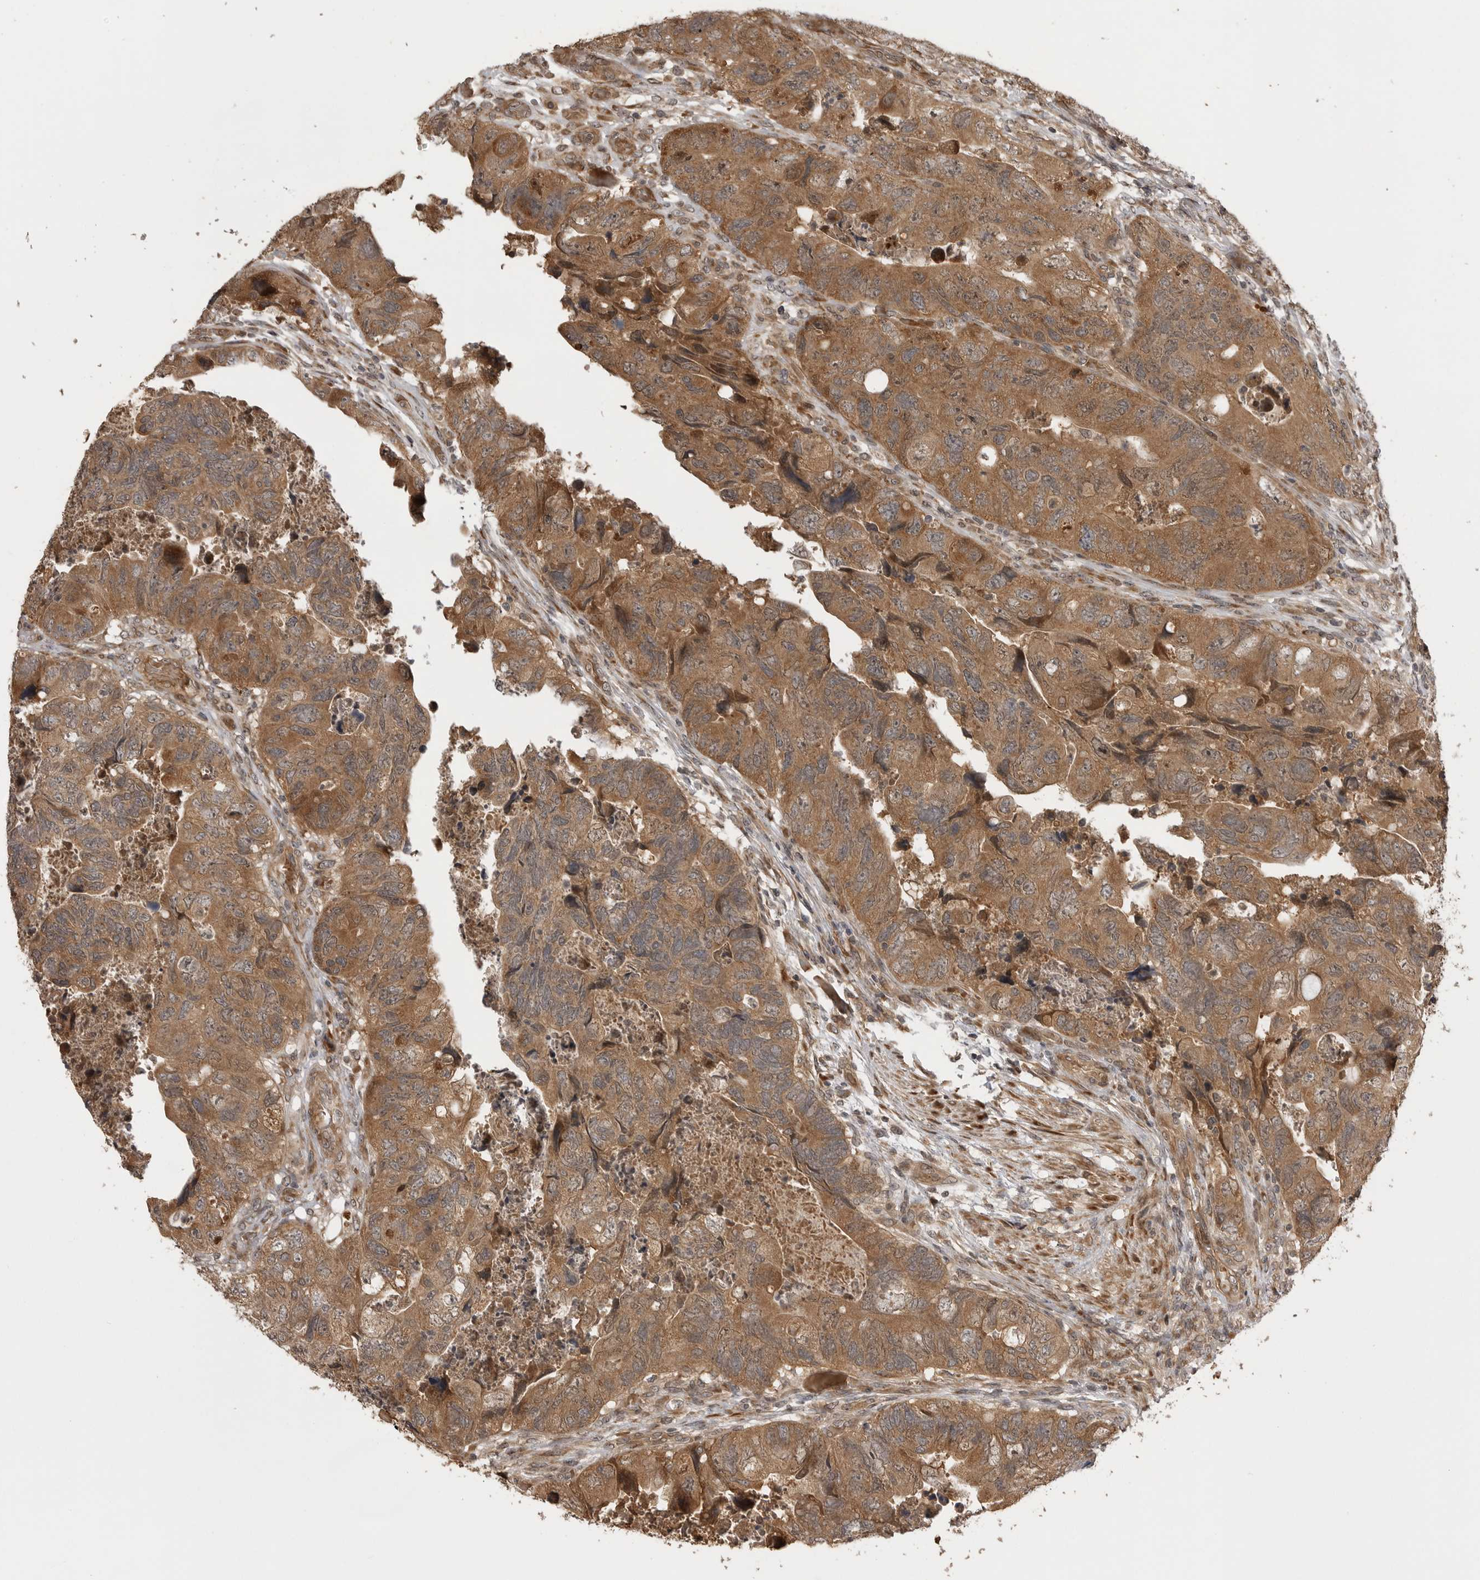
{"staining": {"intensity": "moderate", "quantity": ">75%", "location": "cytoplasmic/membranous"}, "tissue": "colorectal cancer", "cell_type": "Tumor cells", "image_type": "cancer", "snomed": [{"axis": "morphology", "description": "Adenocarcinoma, NOS"}, {"axis": "topography", "description": "Rectum"}], "caption": "Moderate cytoplasmic/membranous expression for a protein is identified in approximately >75% of tumor cells of colorectal adenocarcinoma using IHC.", "gene": "AKAP7", "patient": {"sex": "male", "age": 63}}